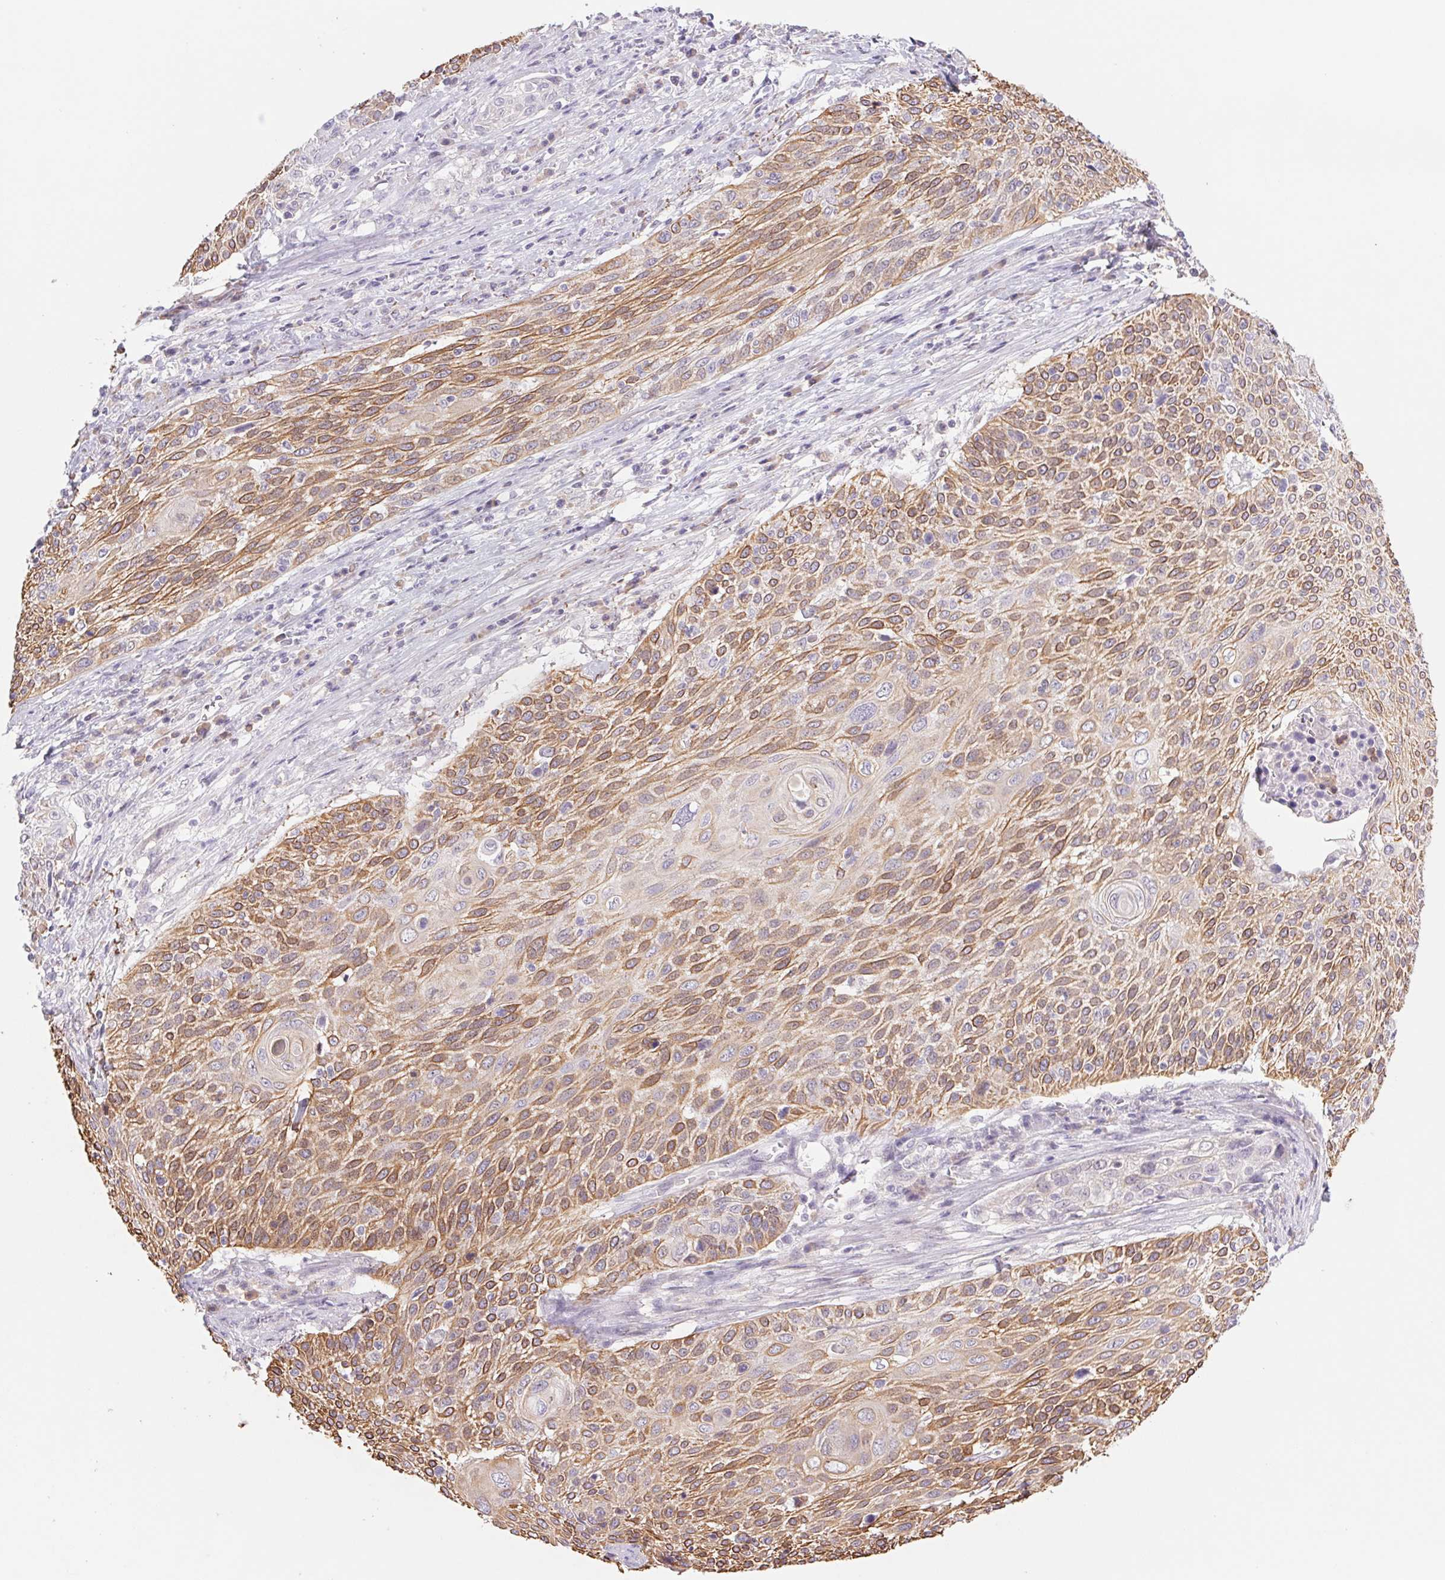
{"staining": {"intensity": "moderate", "quantity": ">75%", "location": "cytoplasmic/membranous"}, "tissue": "cervical cancer", "cell_type": "Tumor cells", "image_type": "cancer", "snomed": [{"axis": "morphology", "description": "Squamous cell carcinoma, NOS"}, {"axis": "topography", "description": "Cervix"}], "caption": "Brown immunohistochemical staining in human squamous cell carcinoma (cervical) reveals moderate cytoplasmic/membranous positivity in approximately >75% of tumor cells. The staining is performed using DAB (3,3'-diaminobenzidine) brown chromogen to label protein expression. The nuclei are counter-stained blue using hematoxylin.", "gene": "PNMA8B", "patient": {"sex": "female", "age": 31}}